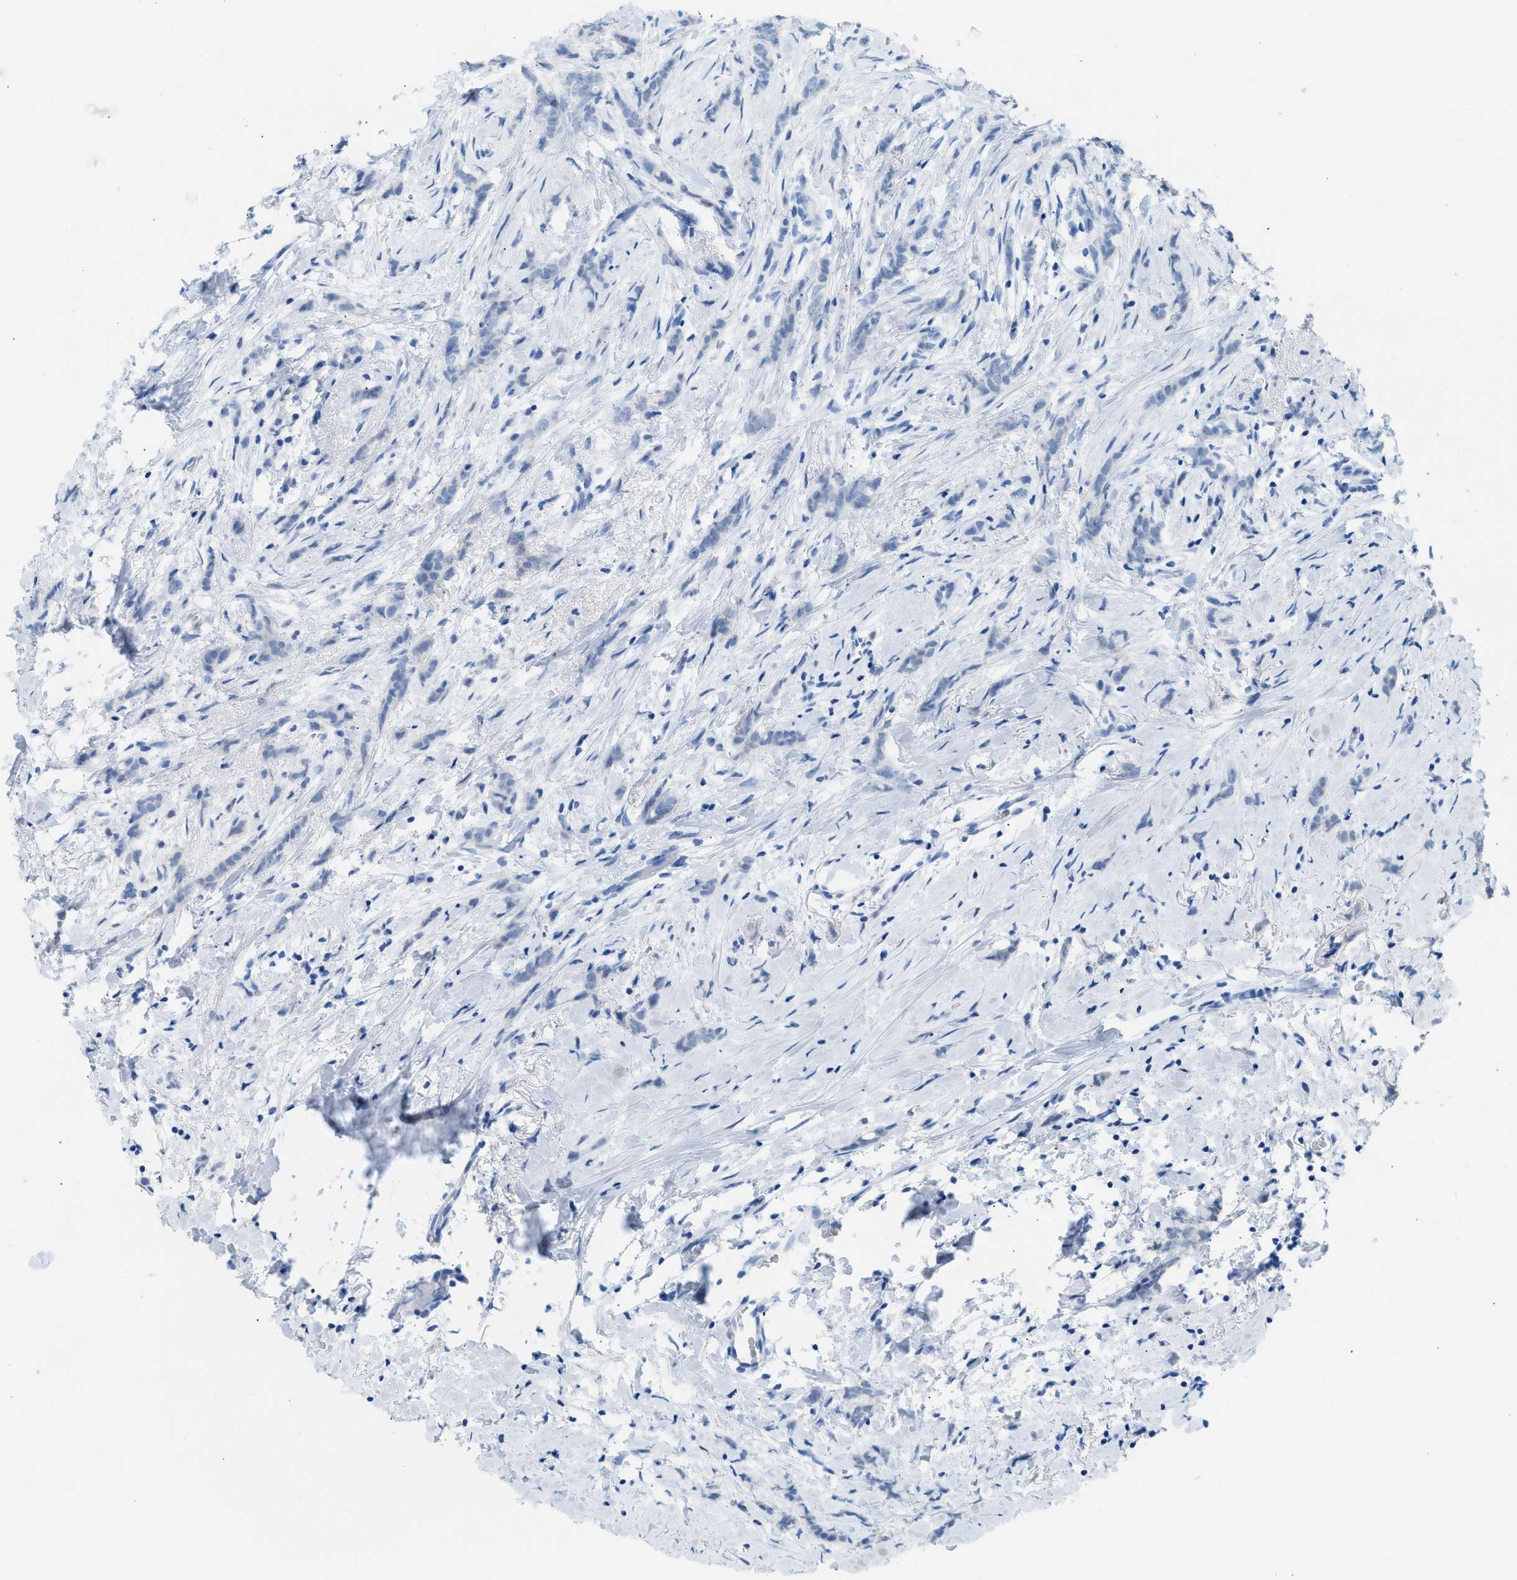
{"staining": {"intensity": "negative", "quantity": "none", "location": "none"}, "tissue": "breast cancer", "cell_type": "Tumor cells", "image_type": "cancer", "snomed": [{"axis": "morphology", "description": "Lobular carcinoma, in situ"}, {"axis": "morphology", "description": "Lobular carcinoma"}, {"axis": "topography", "description": "Breast"}], "caption": "Breast cancer stained for a protein using immunohistochemistry (IHC) shows no expression tumor cells.", "gene": "SPAM1", "patient": {"sex": "female", "age": 41}}